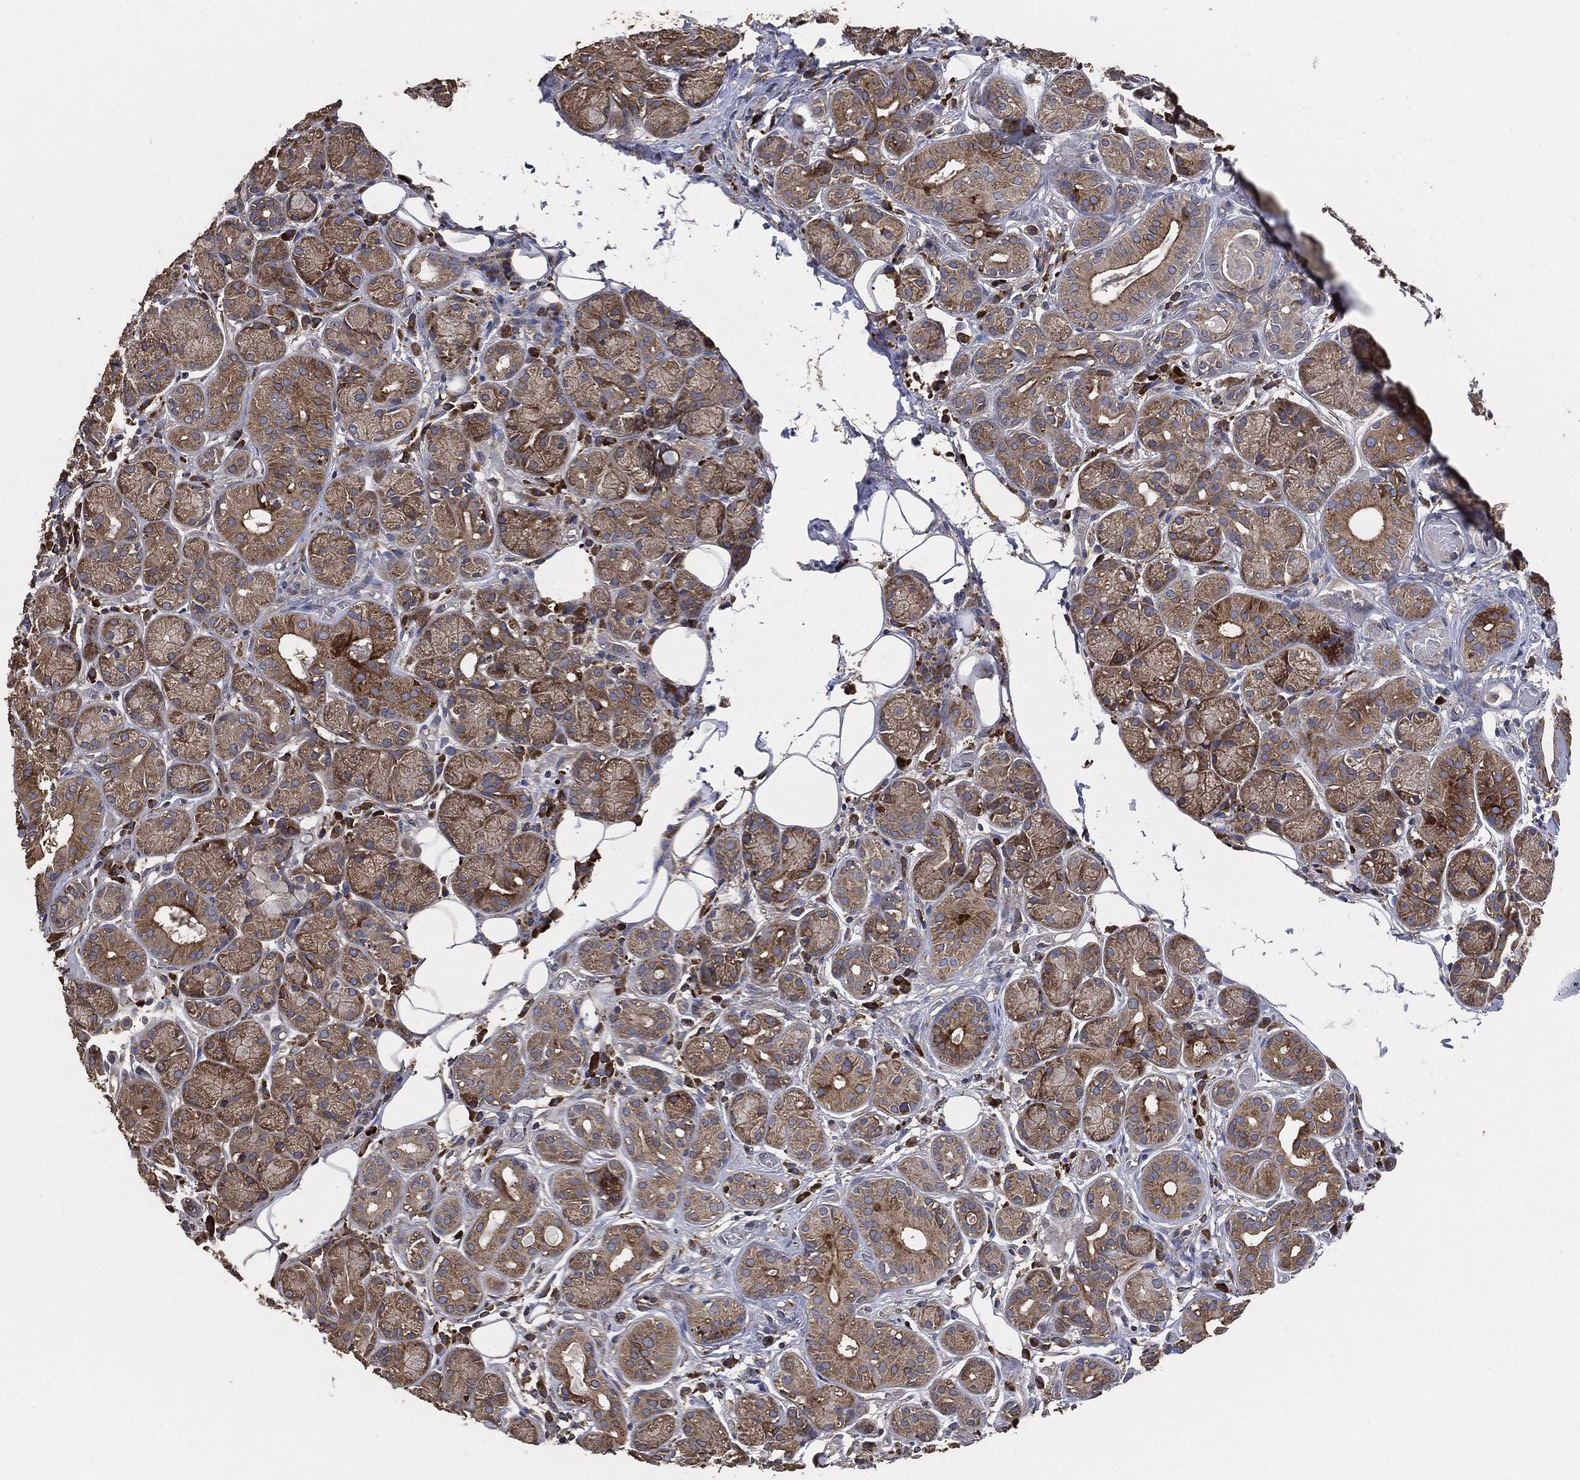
{"staining": {"intensity": "moderate", "quantity": "25%-75%", "location": "cytoplasmic/membranous"}, "tissue": "salivary gland", "cell_type": "Glandular cells", "image_type": "normal", "snomed": [{"axis": "morphology", "description": "Normal tissue, NOS"}, {"axis": "topography", "description": "Salivary gland"}], "caption": "Salivary gland stained for a protein displays moderate cytoplasmic/membranous positivity in glandular cells.", "gene": "STK3", "patient": {"sex": "male", "age": 71}}